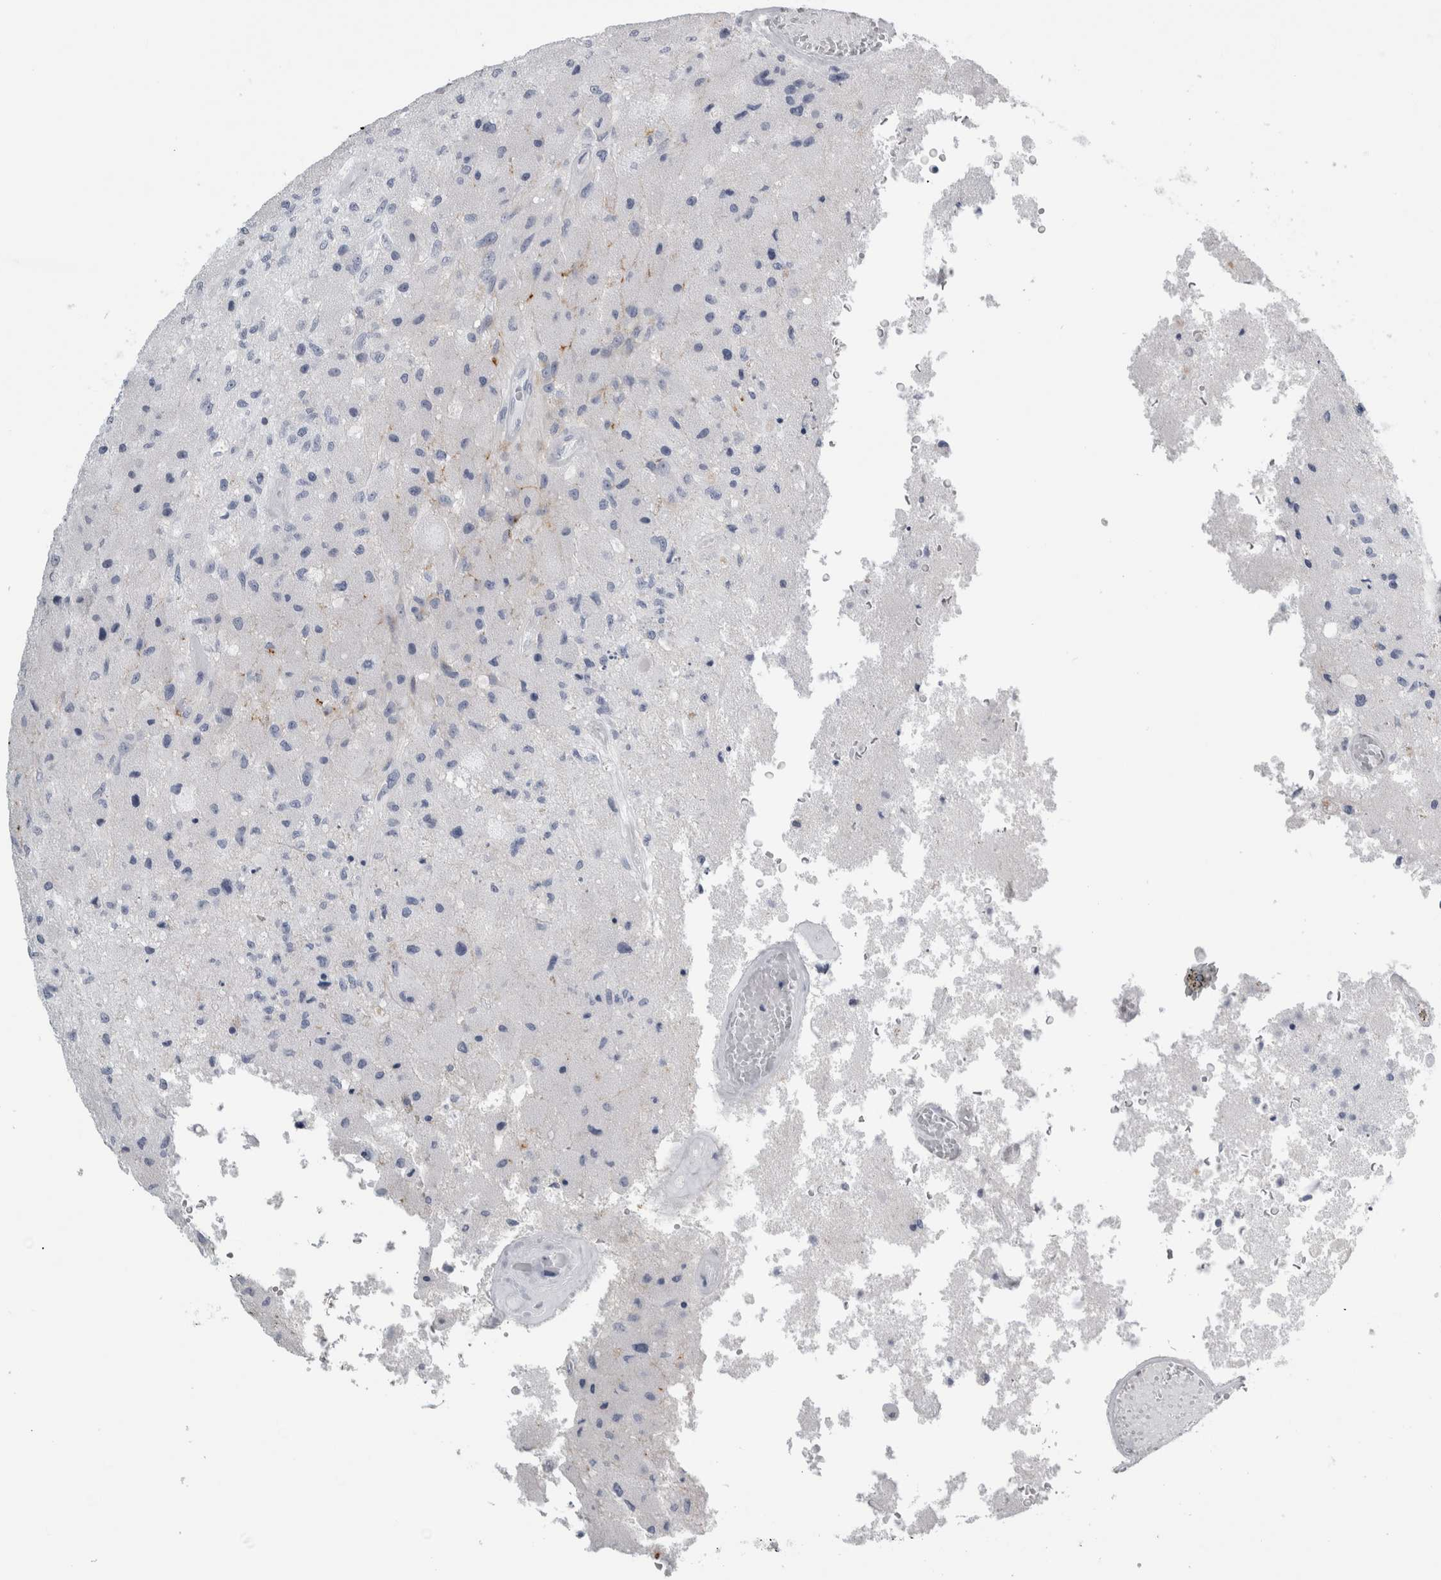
{"staining": {"intensity": "negative", "quantity": "none", "location": "none"}, "tissue": "glioma", "cell_type": "Tumor cells", "image_type": "cancer", "snomed": [{"axis": "morphology", "description": "Normal tissue, NOS"}, {"axis": "morphology", "description": "Glioma, malignant, High grade"}, {"axis": "topography", "description": "Cerebral cortex"}], "caption": "A histopathology image of human malignant high-grade glioma is negative for staining in tumor cells. (DAB (3,3'-diaminobenzidine) immunohistochemistry with hematoxylin counter stain).", "gene": "ANKFY1", "patient": {"sex": "male", "age": 77}}